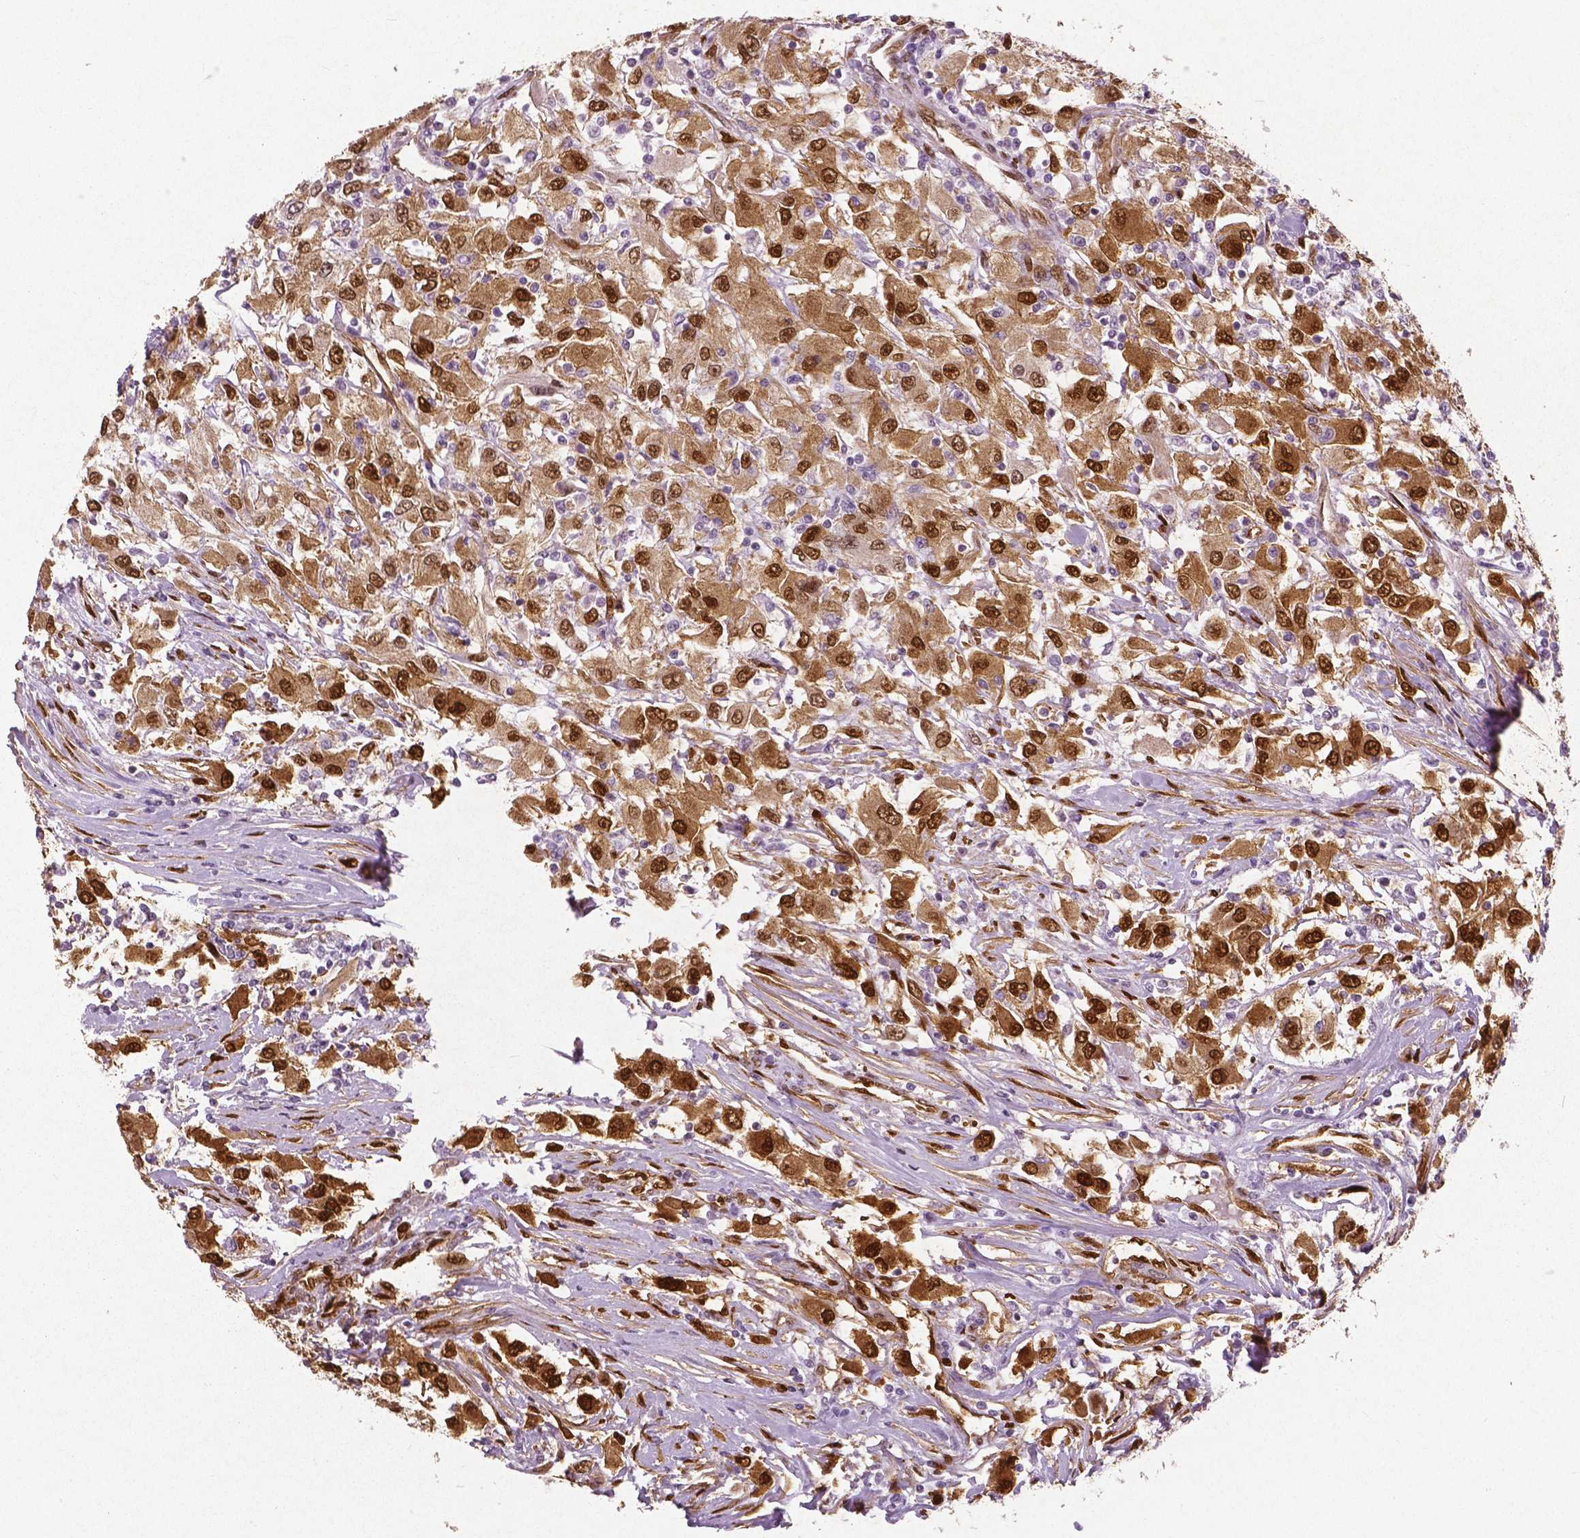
{"staining": {"intensity": "strong", "quantity": ">75%", "location": "cytoplasmic/membranous,nuclear"}, "tissue": "renal cancer", "cell_type": "Tumor cells", "image_type": "cancer", "snomed": [{"axis": "morphology", "description": "Adenocarcinoma, NOS"}, {"axis": "topography", "description": "Kidney"}], "caption": "Immunohistochemistry of human renal adenocarcinoma reveals high levels of strong cytoplasmic/membranous and nuclear positivity in about >75% of tumor cells. (DAB = brown stain, brightfield microscopy at high magnification).", "gene": "WWTR1", "patient": {"sex": "female", "age": 67}}